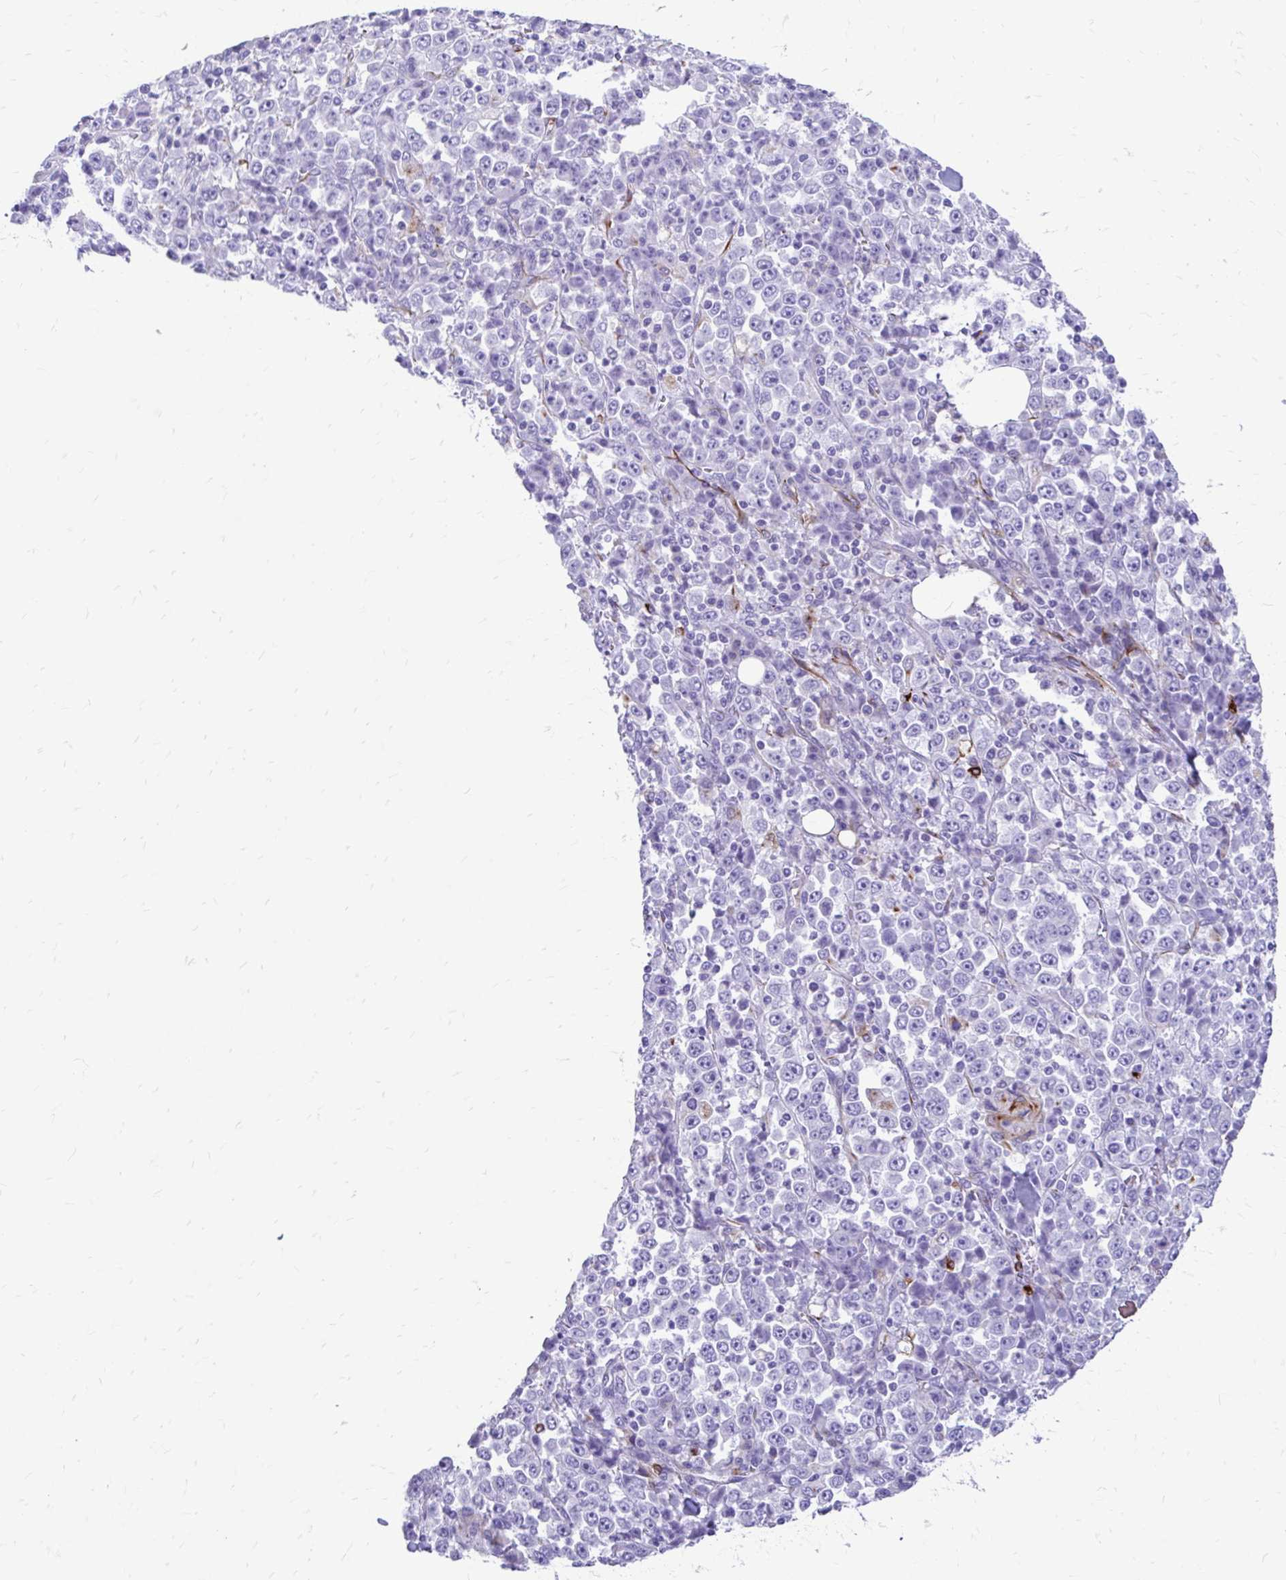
{"staining": {"intensity": "negative", "quantity": "none", "location": "none"}, "tissue": "stomach cancer", "cell_type": "Tumor cells", "image_type": "cancer", "snomed": [{"axis": "morphology", "description": "Normal tissue, NOS"}, {"axis": "morphology", "description": "Adenocarcinoma, NOS"}, {"axis": "topography", "description": "Stomach, upper"}, {"axis": "topography", "description": "Stomach"}], "caption": "Immunohistochemical staining of adenocarcinoma (stomach) displays no significant expression in tumor cells.", "gene": "ZNF699", "patient": {"sex": "male", "age": 59}}